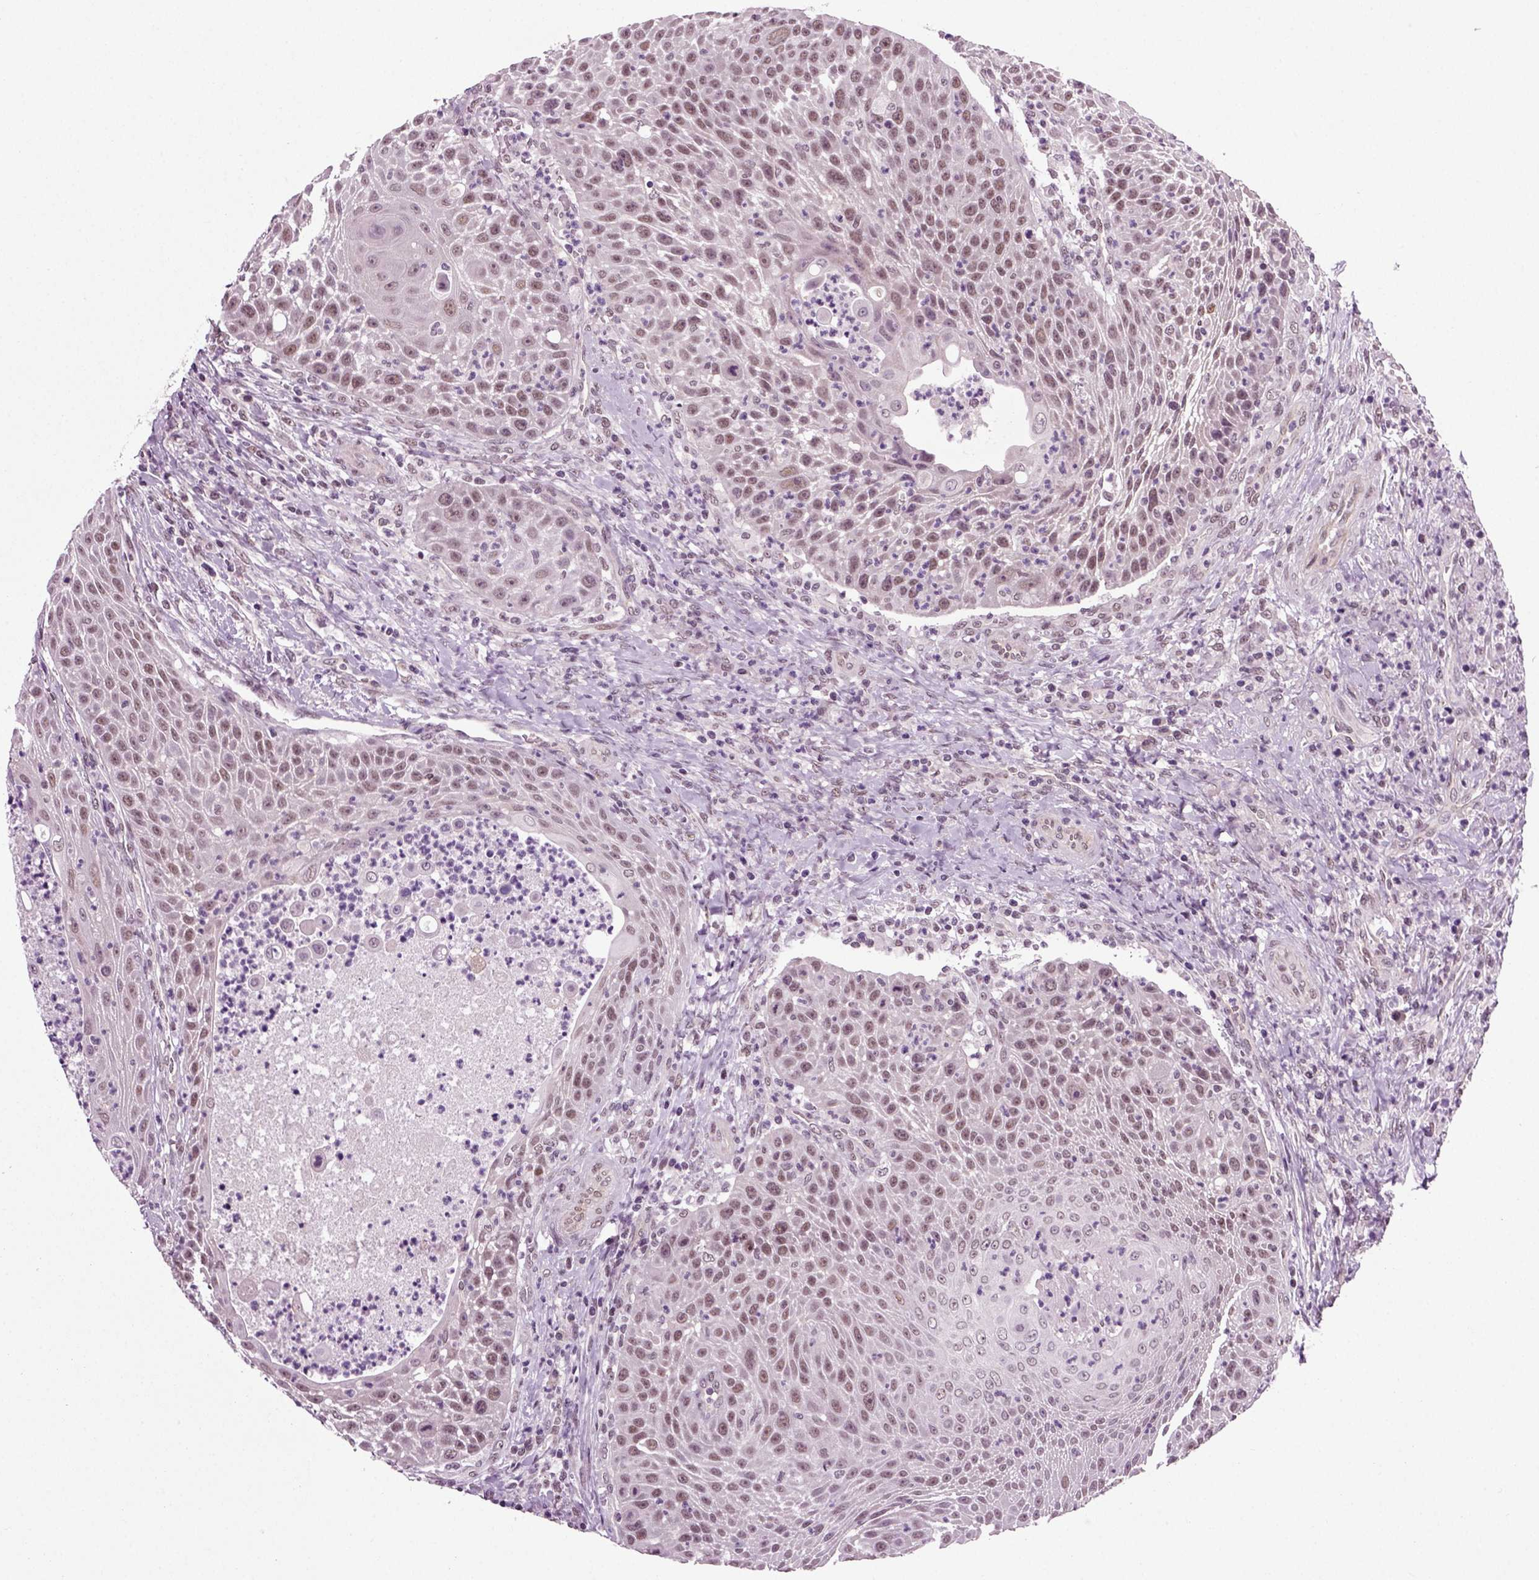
{"staining": {"intensity": "moderate", "quantity": "25%-75%", "location": "nuclear"}, "tissue": "head and neck cancer", "cell_type": "Tumor cells", "image_type": "cancer", "snomed": [{"axis": "morphology", "description": "Squamous cell carcinoma, NOS"}, {"axis": "topography", "description": "Head-Neck"}], "caption": "IHC staining of head and neck squamous cell carcinoma, which shows medium levels of moderate nuclear staining in approximately 25%-75% of tumor cells indicating moderate nuclear protein staining. The staining was performed using DAB (brown) for protein detection and nuclei were counterstained in hematoxylin (blue).", "gene": "RCOR3", "patient": {"sex": "male", "age": 69}}